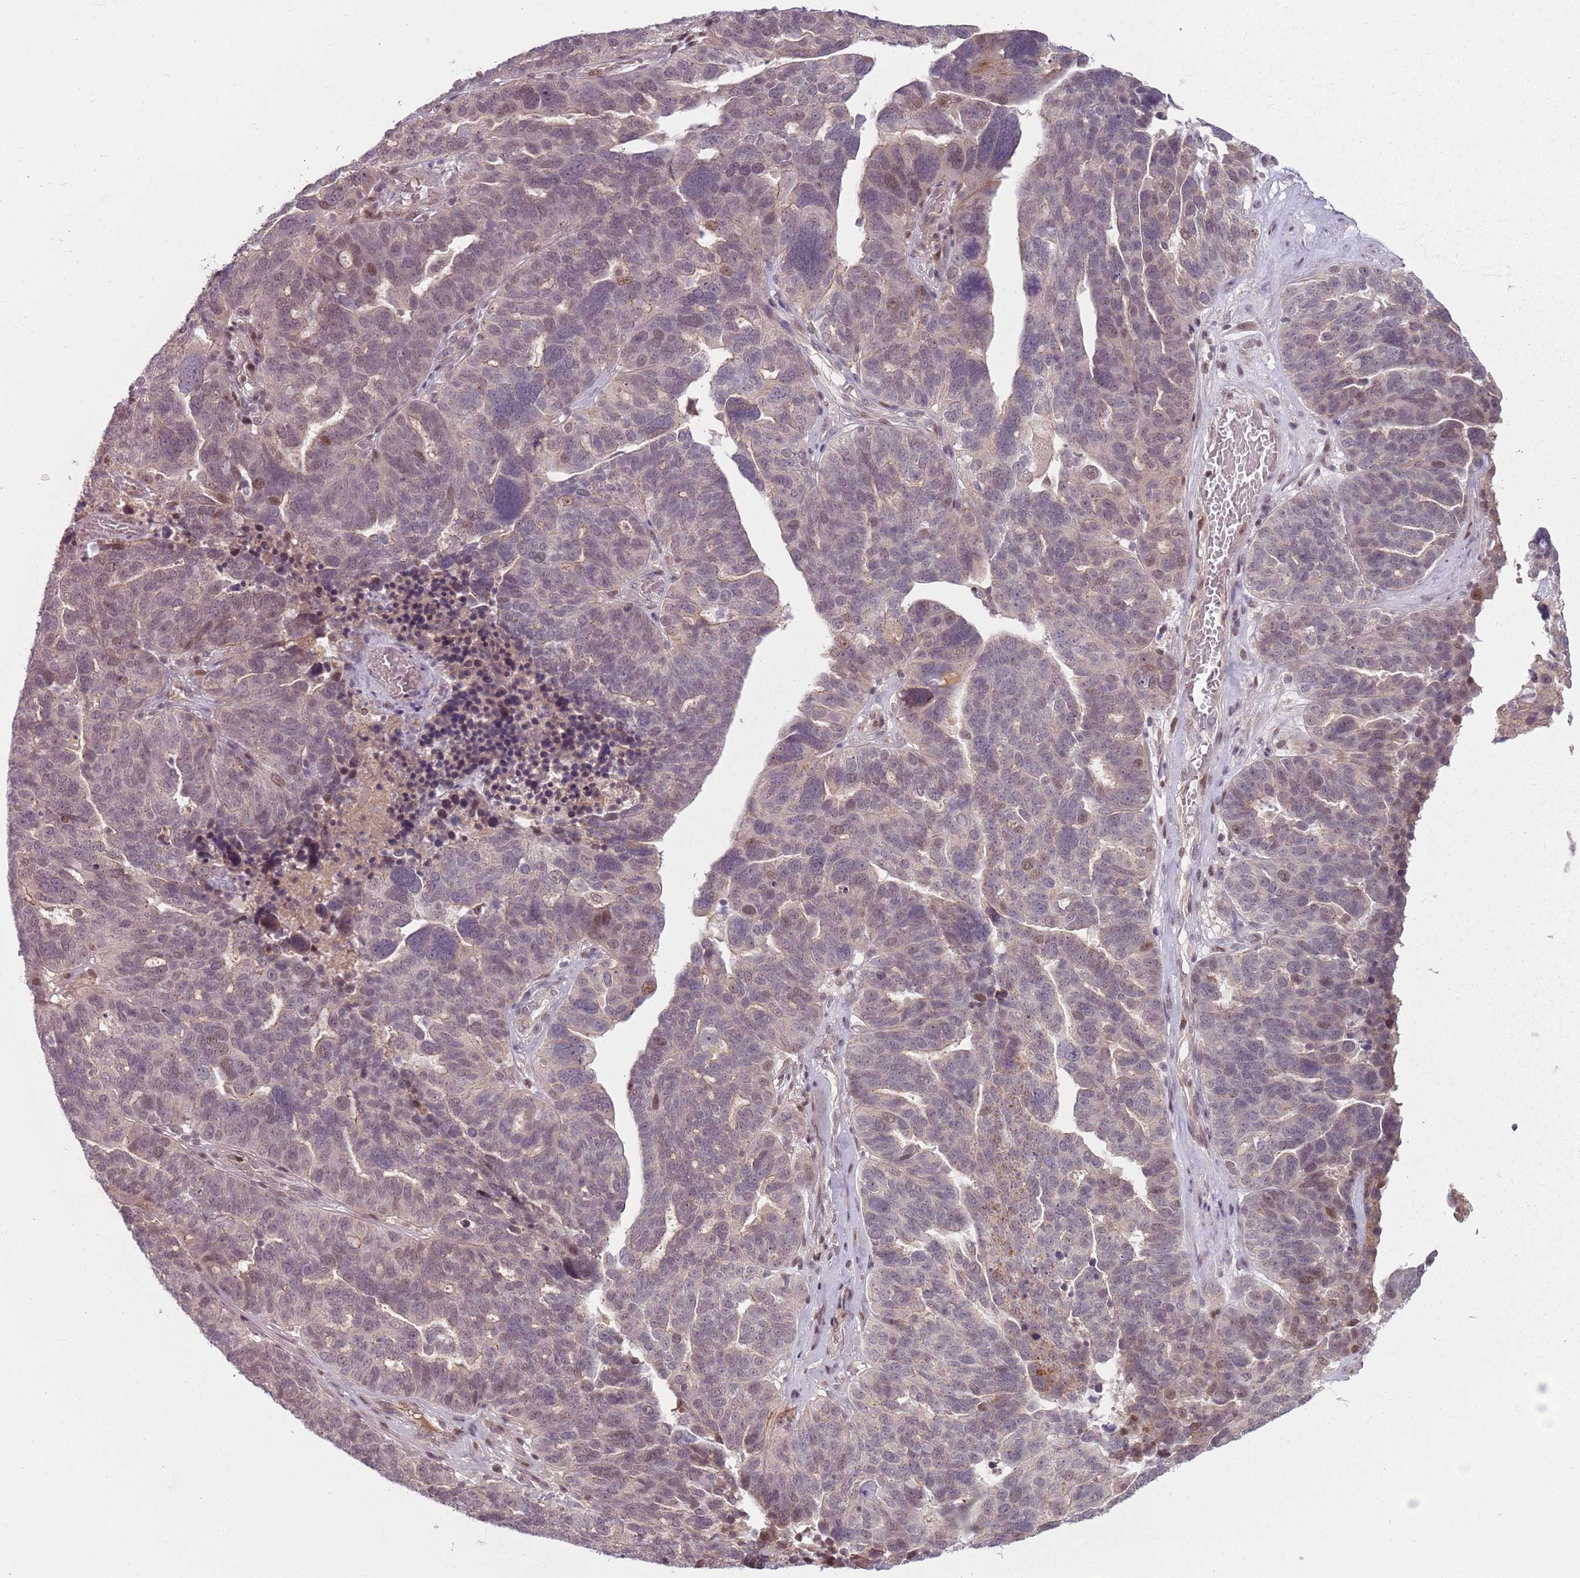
{"staining": {"intensity": "weak", "quantity": "25%-75%", "location": "nuclear"}, "tissue": "ovarian cancer", "cell_type": "Tumor cells", "image_type": "cancer", "snomed": [{"axis": "morphology", "description": "Cystadenocarcinoma, serous, NOS"}, {"axis": "topography", "description": "Ovary"}], "caption": "A photomicrograph of human serous cystadenocarcinoma (ovarian) stained for a protein exhibits weak nuclear brown staining in tumor cells. The protein is stained brown, and the nuclei are stained in blue (DAB IHC with brightfield microscopy, high magnification).", "gene": "ADGRG1", "patient": {"sex": "female", "age": 59}}